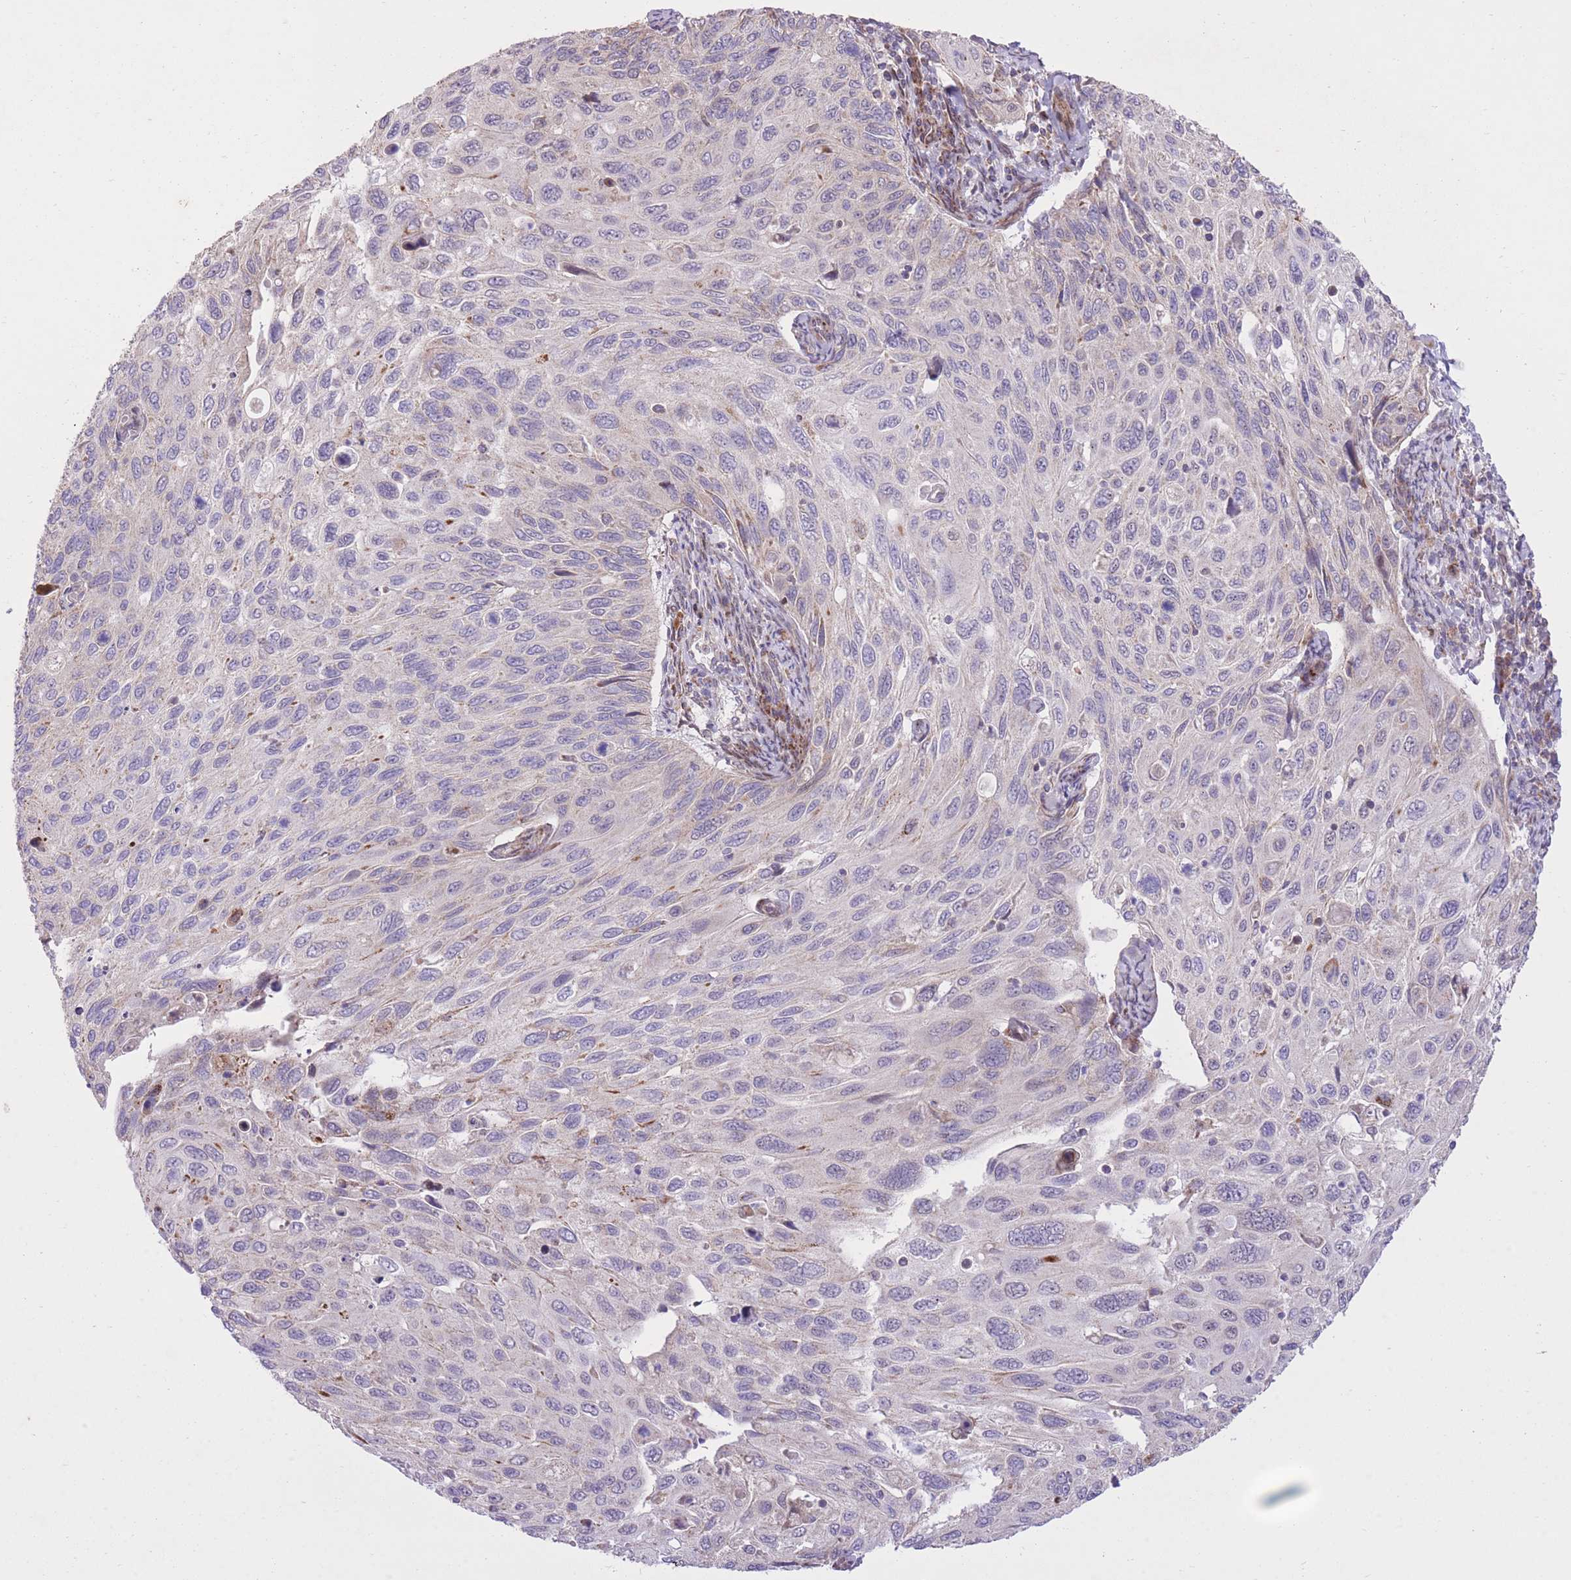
{"staining": {"intensity": "negative", "quantity": "none", "location": "none"}, "tissue": "cervical cancer", "cell_type": "Tumor cells", "image_type": "cancer", "snomed": [{"axis": "morphology", "description": "Squamous cell carcinoma, NOS"}, {"axis": "topography", "description": "Cervix"}], "caption": "Human cervical squamous cell carcinoma stained for a protein using immunohistochemistry reveals no positivity in tumor cells.", "gene": "SLC4A4", "patient": {"sex": "female", "age": 70}}